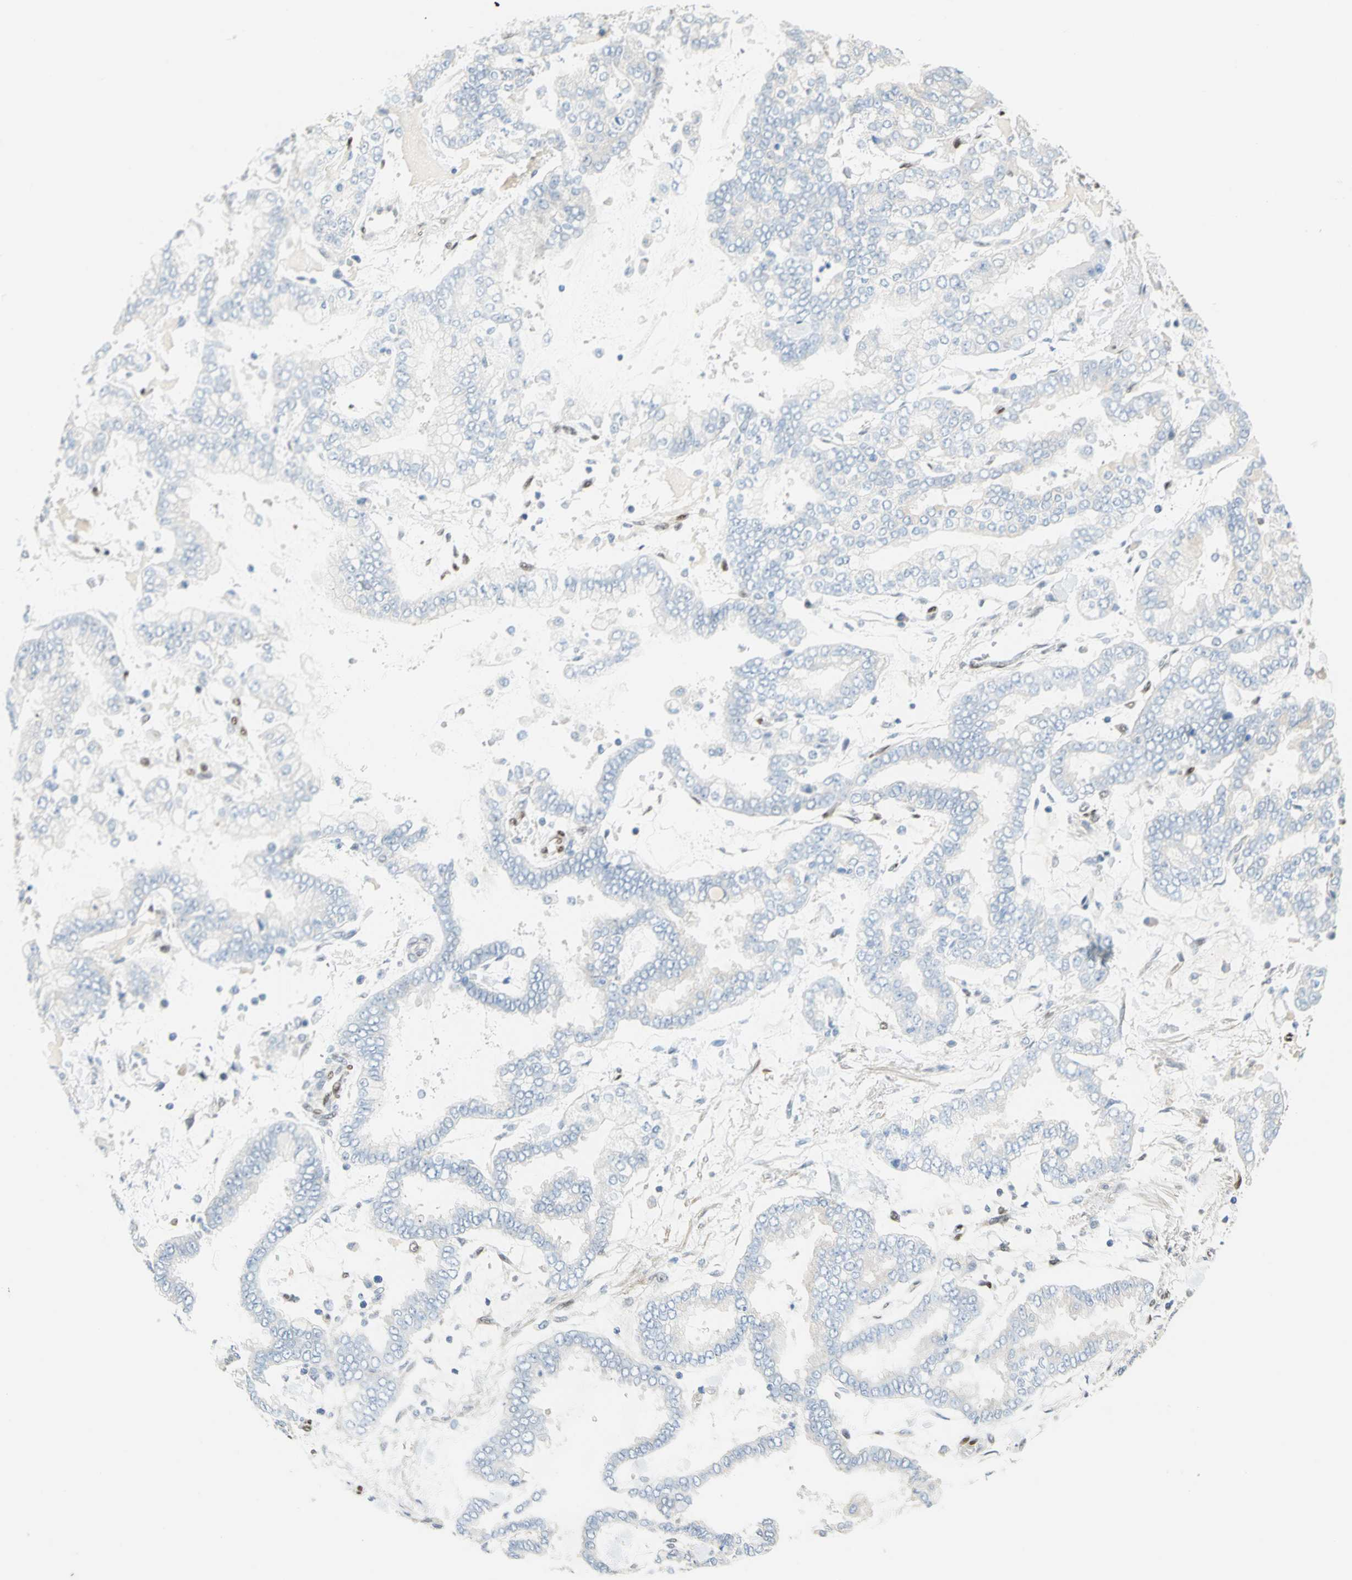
{"staining": {"intensity": "negative", "quantity": "none", "location": "none"}, "tissue": "stomach cancer", "cell_type": "Tumor cells", "image_type": "cancer", "snomed": [{"axis": "morphology", "description": "Normal tissue, NOS"}, {"axis": "morphology", "description": "Adenocarcinoma, NOS"}, {"axis": "topography", "description": "Stomach, upper"}, {"axis": "topography", "description": "Stomach"}], "caption": "Stomach cancer (adenocarcinoma) was stained to show a protein in brown. There is no significant positivity in tumor cells.", "gene": "RBFOX2", "patient": {"sex": "male", "age": 76}}